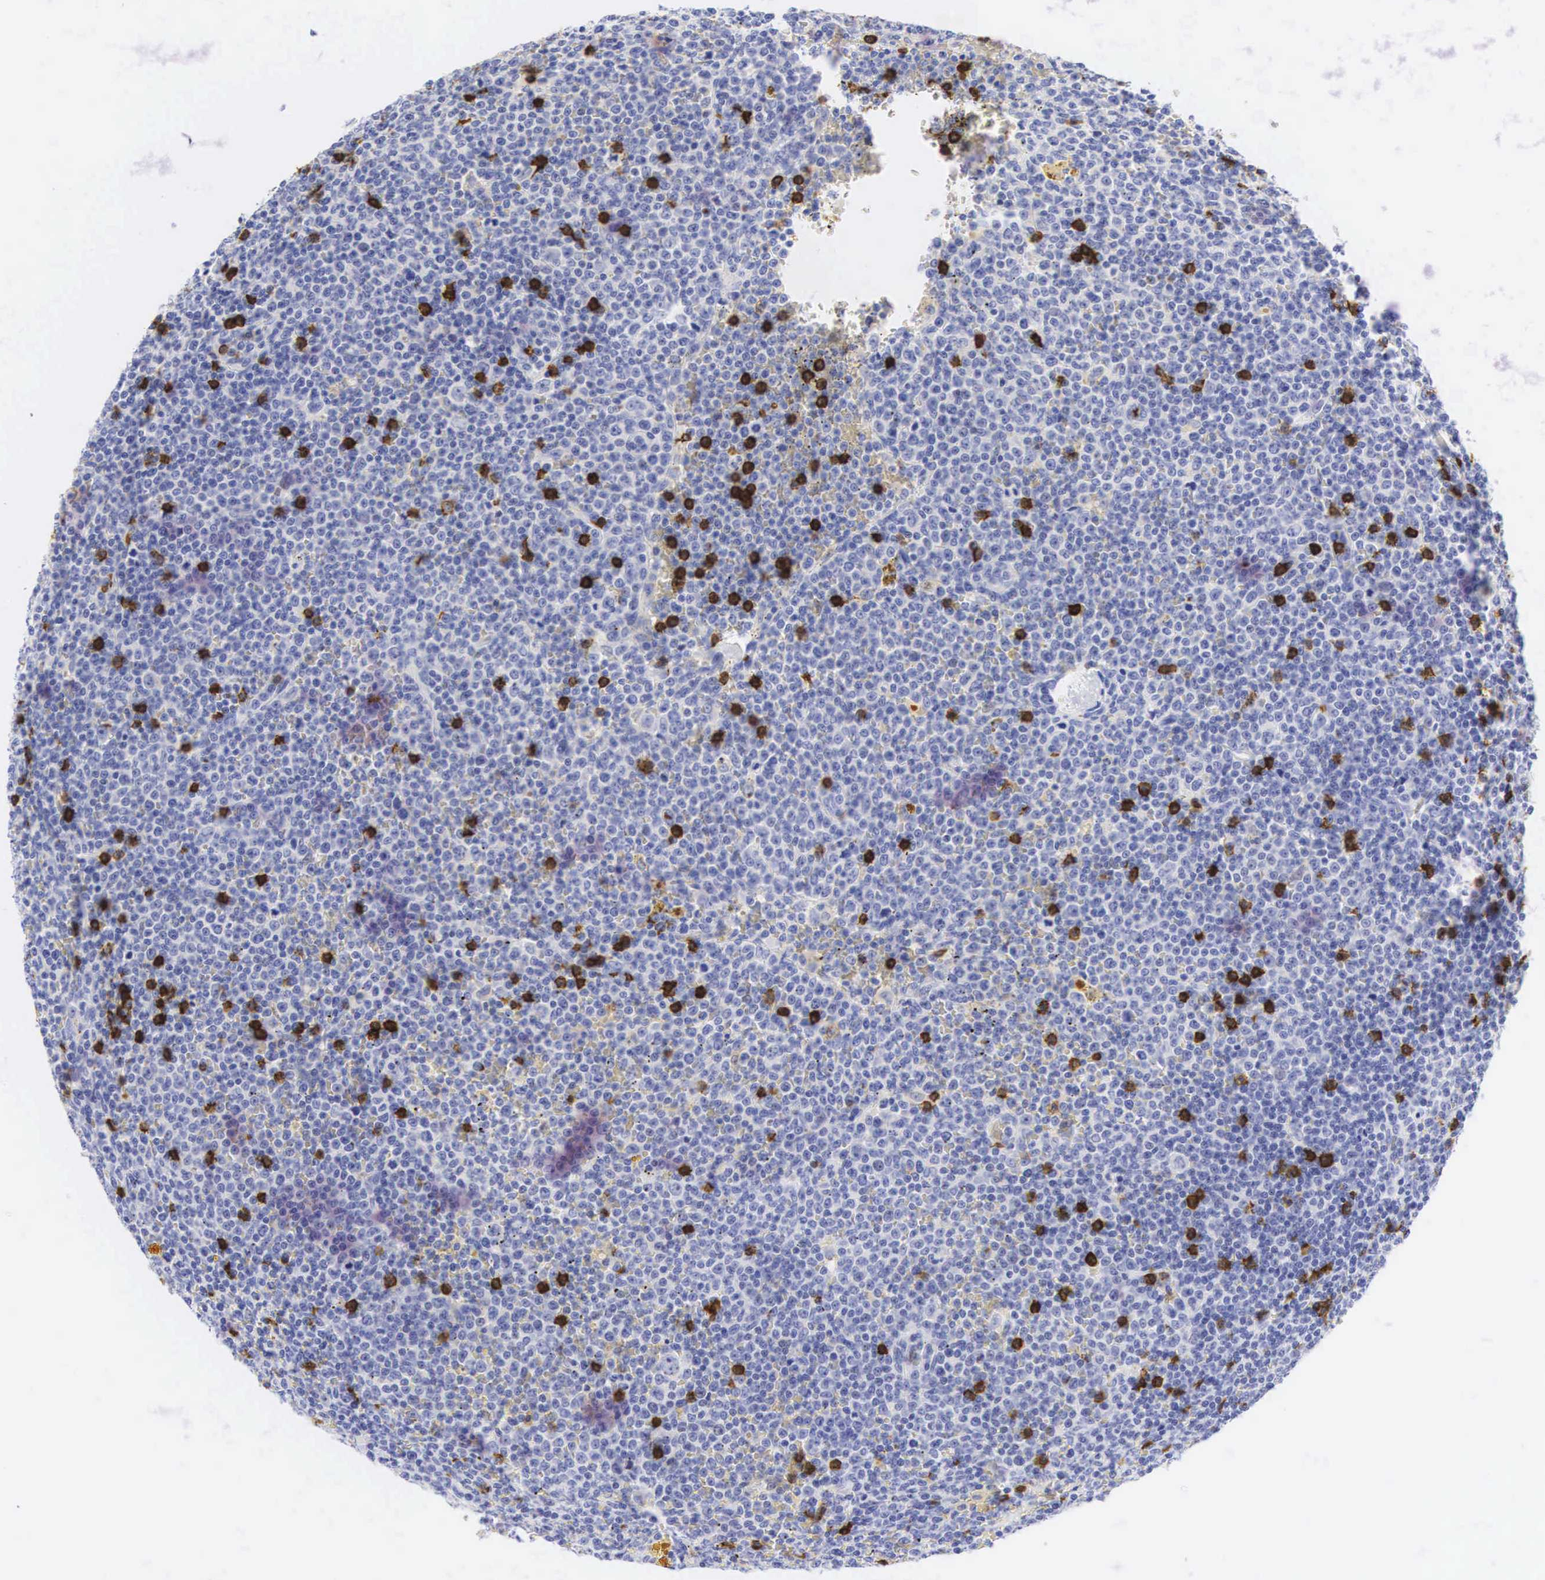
{"staining": {"intensity": "strong", "quantity": "<25%", "location": "cytoplasmic/membranous,nuclear"}, "tissue": "lymphoma", "cell_type": "Tumor cells", "image_type": "cancer", "snomed": [{"axis": "morphology", "description": "Malignant lymphoma, non-Hodgkin's type, Low grade"}, {"axis": "topography", "description": "Lymph node"}], "caption": "The histopathology image shows staining of lymphoma, revealing strong cytoplasmic/membranous and nuclear protein positivity (brown color) within tumor cells.", "gene": "CD8A", "patient": {"sex": "male", "age": 50}}